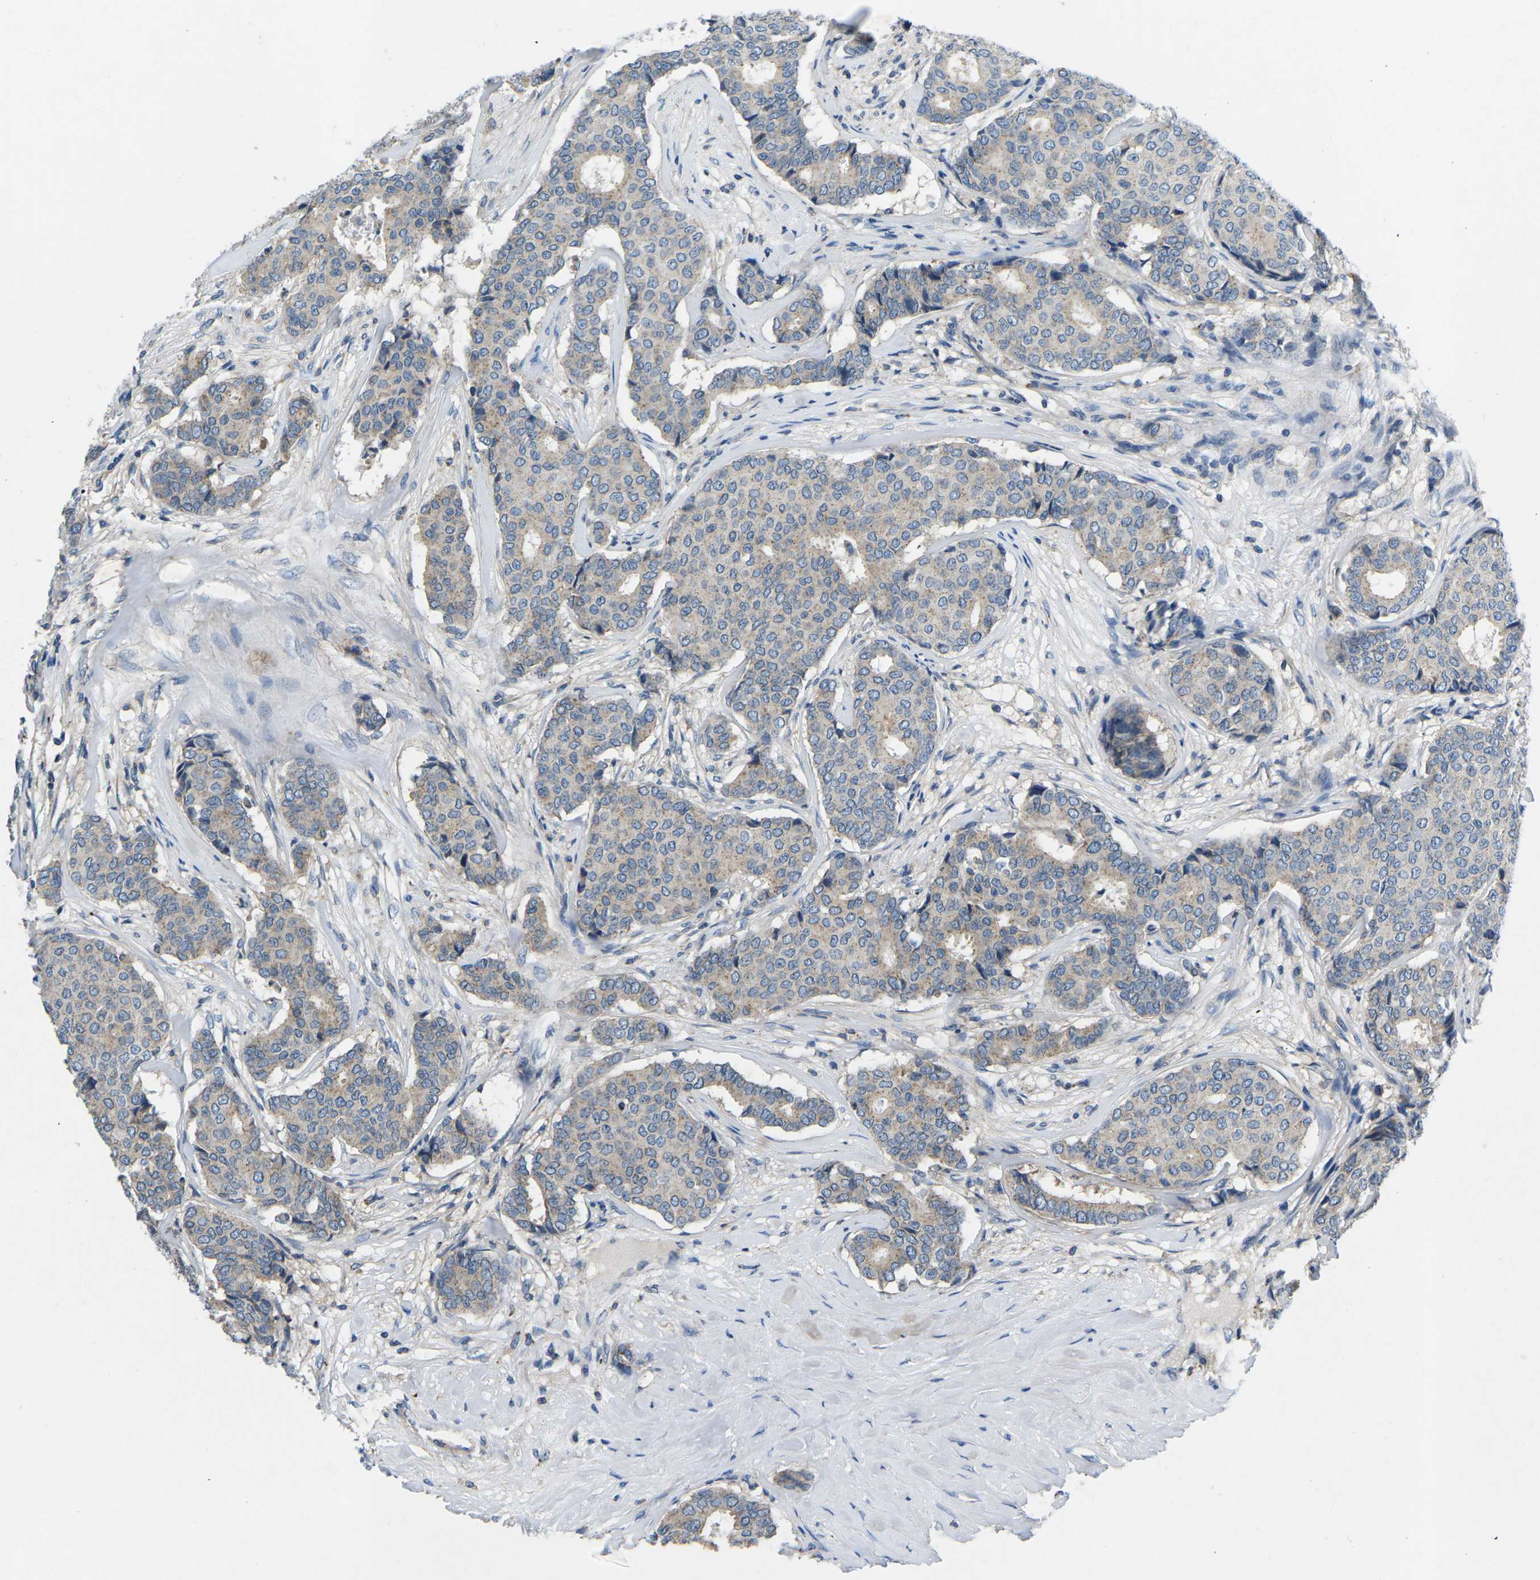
{"staining": {"intensity": "weak", "quantity": "<25%", "location": "cytoplasmic/membranous"}, "tissue": "breast cancer", "cell_type": "Tumor cells", "image_type": "cancer", "snomed": [{"axis": "morphology", "description": "Duct carcinoma"}, {"axis": "topography", "description": "Breast"}], "caption": "High magnification brightfield microscopy of breast cancer stained with DAB (3,3'-diaminobenzidine) (brown) and counterstained with hematoxylin (blue): tumor cells show no significant positivity.", "gene": "PDCD6IP", "patient": {"sex": "female", "age": 75}}